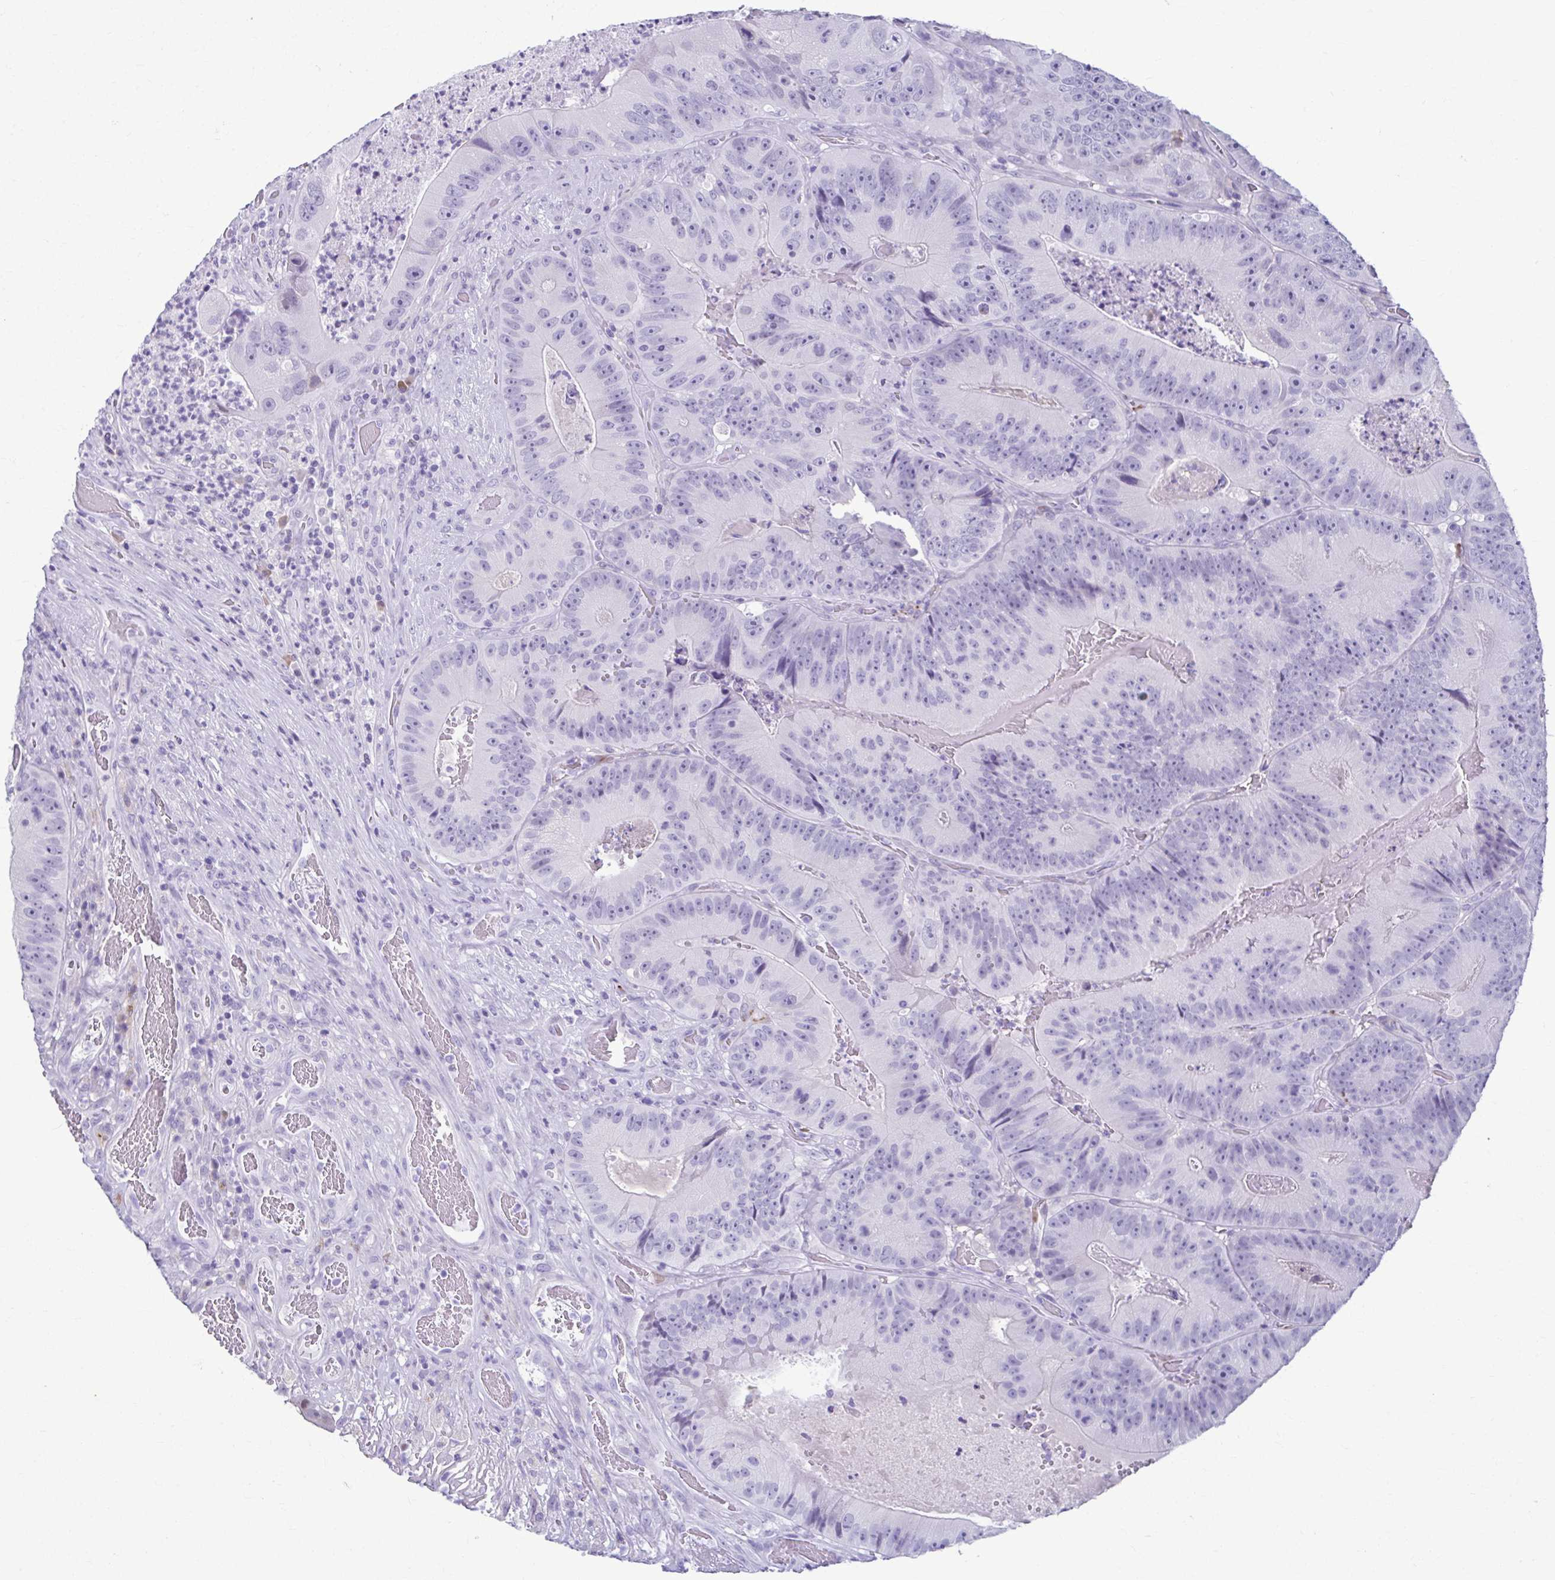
{"staining": {"intensity": "negative", "quantity": "none", "location": "none"}, "tissue": "colorectal cancer", "cell_type": "Tumor cells", "image_type": "cancer", "snomed": [{"axis": "morphology", "description": "Adenocarcinoma, NOS"}, {"axis": "topography", "description": "Colon"}], "caption": "DAB (3,3'-diaminobenzidine) immunohistochemical staining of human colorectal adenocarcinoma demonstrates no significant expression in tumor cells. Nuclei are stained in blue.", "gene": "SERPINI1", "patient": {"sex": "female", "age": 86}}